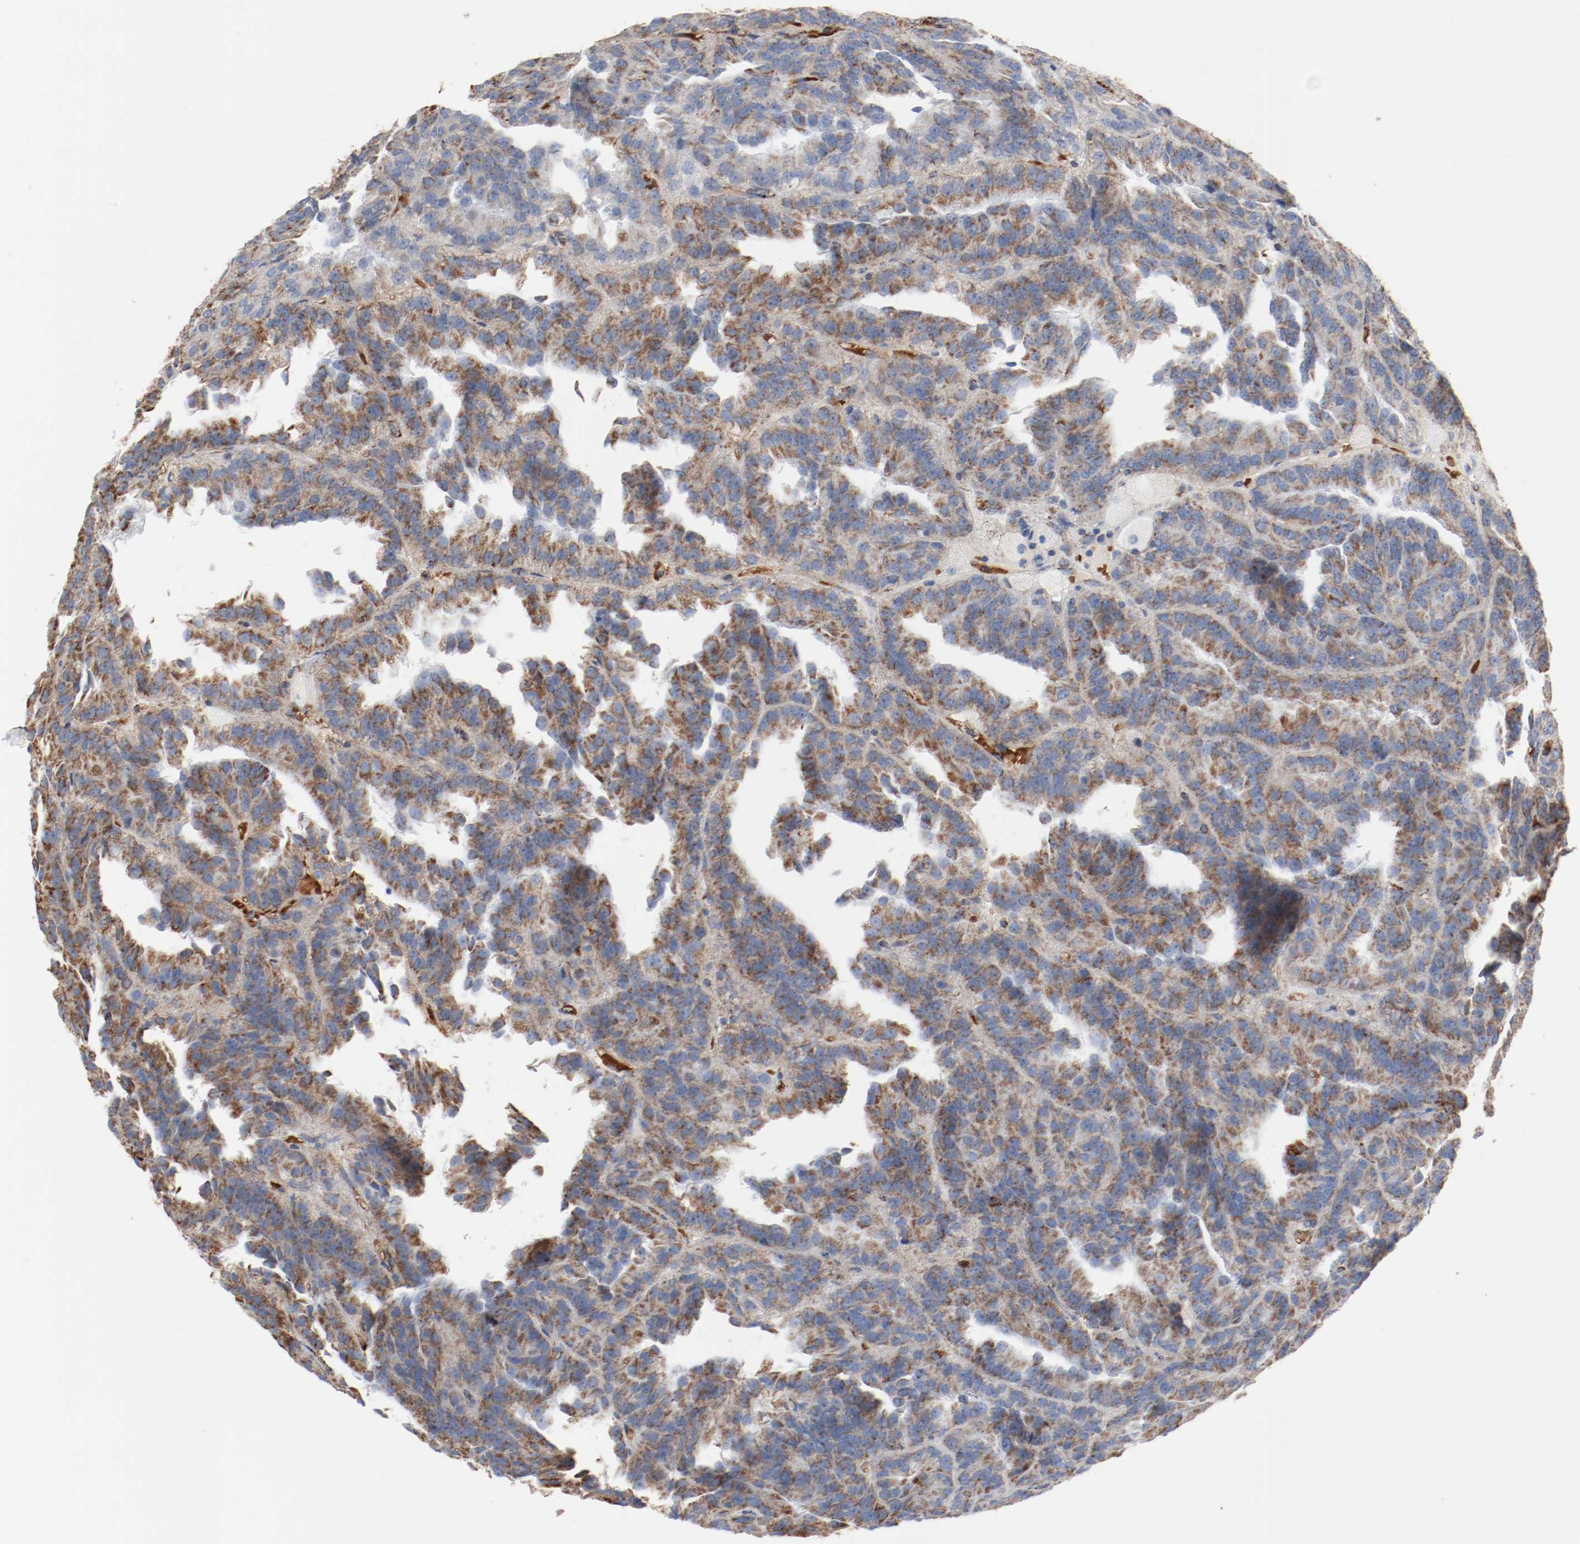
{"staining": {"intensity": "moderate", "quantity": ">75%", "location": "cytoplasmic/membranous"}, "tissue": "renal cancer", "cell_type": "Tumor cells", "image_type": "cancer", "snomed": [{"axis": "morphology", "description": "Adenocarcinoma, NOS"}, {"axis": "topography", "description": "Kidney"}], "caption": "Immunohistochemistry (IHC) of renal adenocarcinoma shows medium levels of moderate cytoplasmic/membranous positivity in approximately >75% of tumor cells.", "gene": "NDUFB8", "patient": {"sex": "male", "age": 46}}